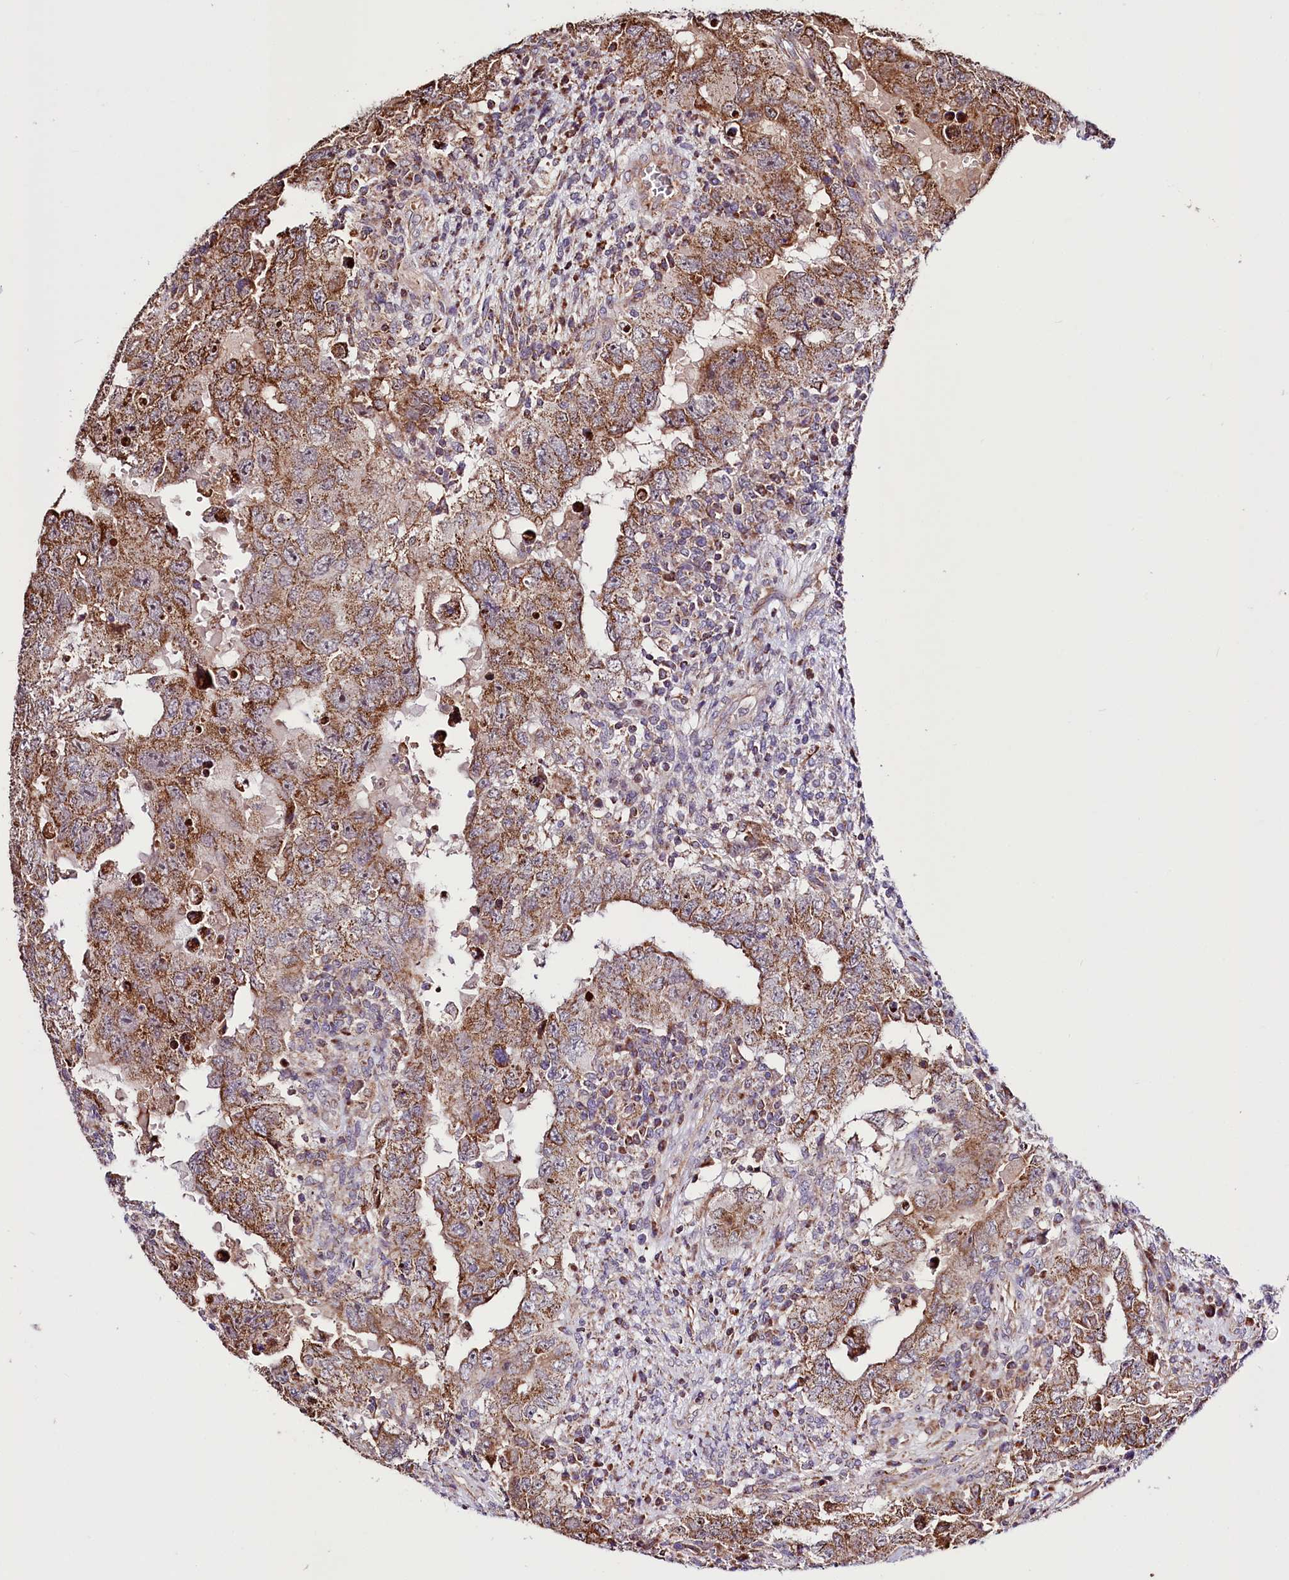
{"staining": {"intensity": "moderate", "quantity": ">75%", "location": "cytoplasmic/membranous"}, "tissue": "testis cancer", "cell_type": "Tumor cells", "image_type": "cancer", "snomed": [{"axis": "morphology", "description": "Carcinoma, Embryonal, NOS"}, {"axis": "topography", "description": "Testis"}], "caption": "DAB (3,3'-diaminobenzidine) immunohistochemical staining of human testis cancer exhibits moderate cytoplasmic/membranous protein staining in approximately >75% of tumor cells.", "gene": "ST7", "patient": {"sex": "male", "age": 26}}